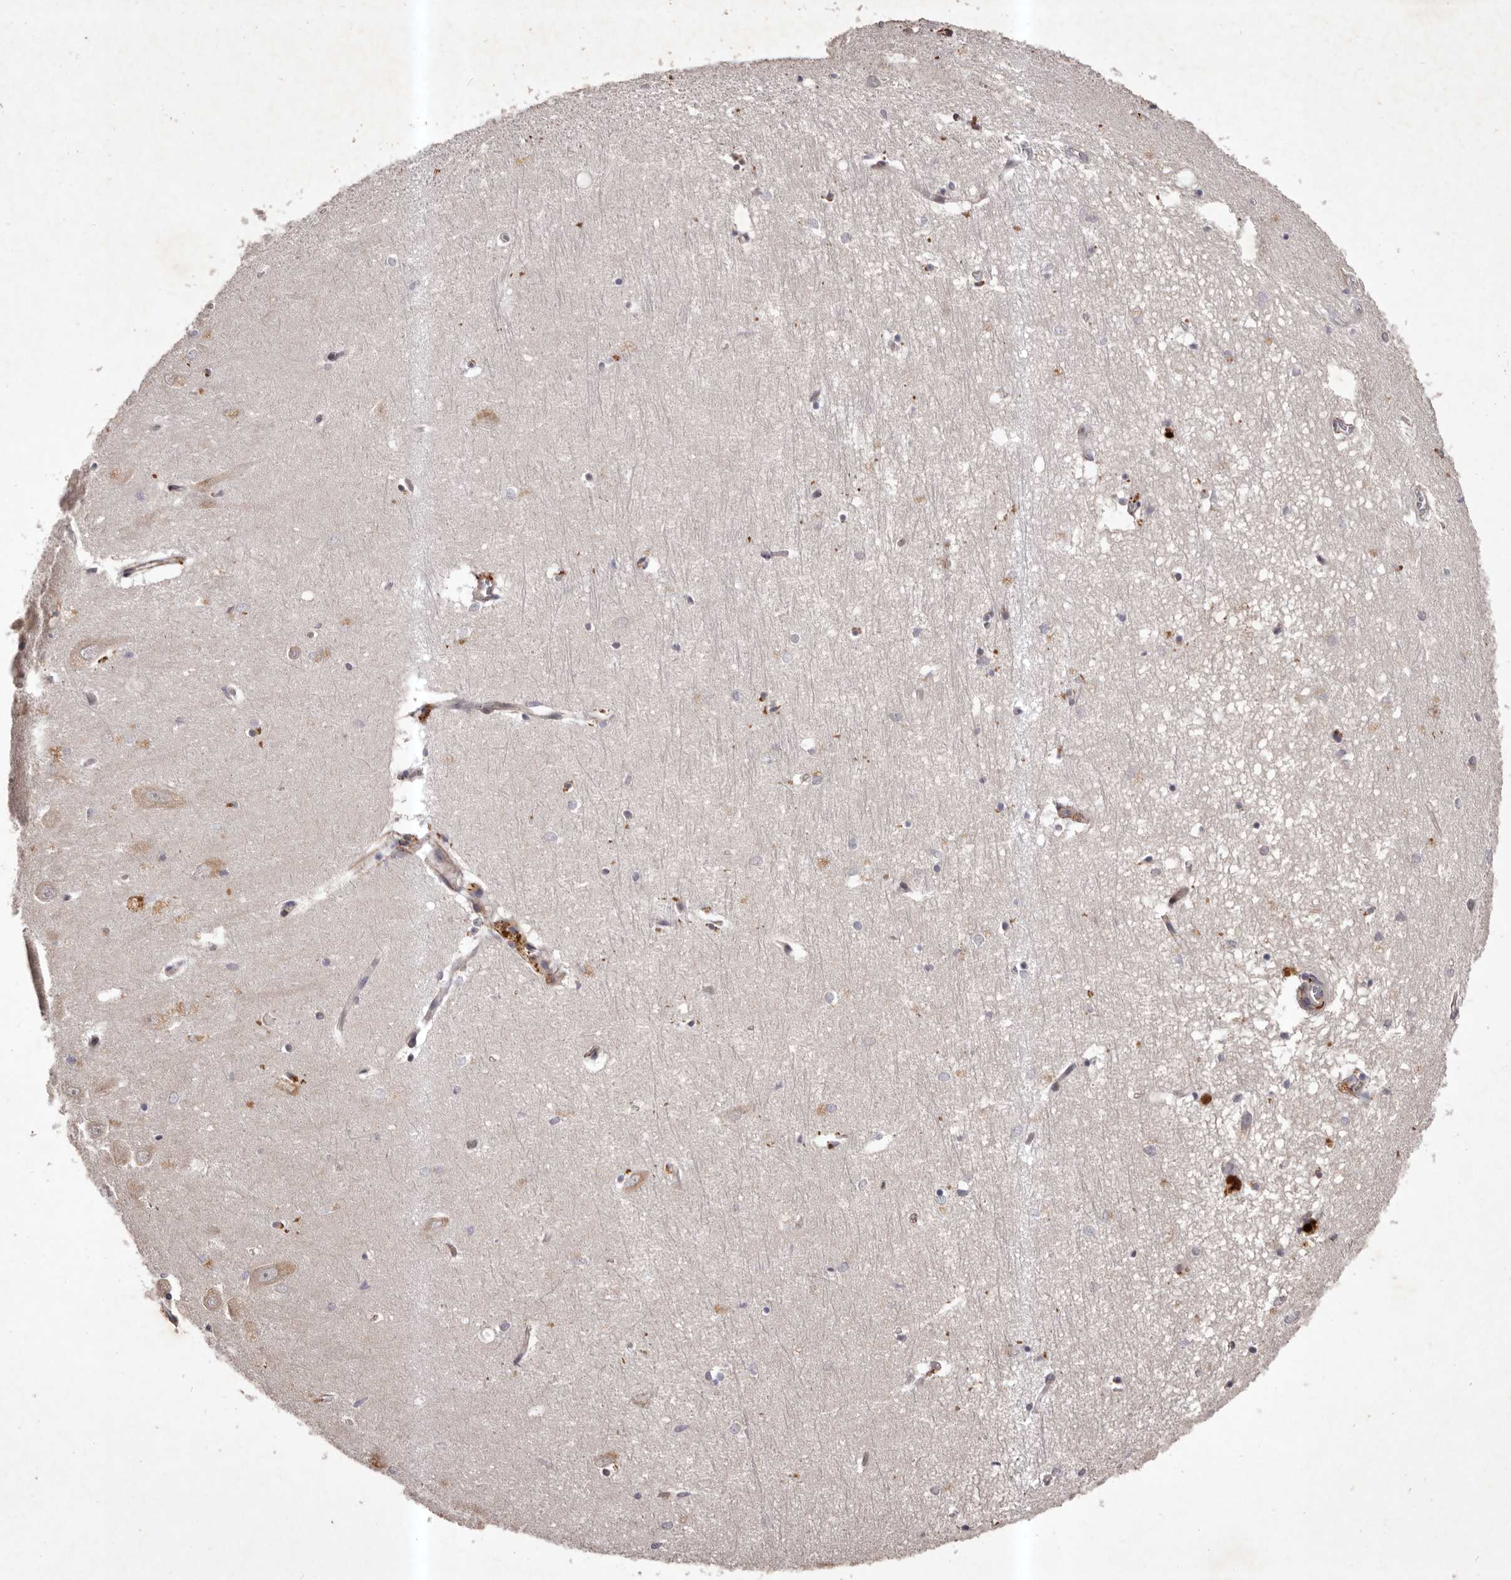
{"staining": {"intensity": "weak", "quantity": "<25%", "location": "cytoplasmic/membranous"}, "tissue": "hippocampus", "cell_type": "Glial cells", "image_type": "normal", "snomed": [{"axis": "morphology", "description": "Normal tissue, NOS"}, {"axis": "topography", "description": "Hippocampus"}], "caption": "Protein analysis of unremarkable hippocampus exhibits no significant positivity in glial cells. (DAB (3,3'-diaminobenzidine) IHC with hematoxylin counter stain).", "gene": "HBS1L", "patient": {"sex": "female", "age": 64}}